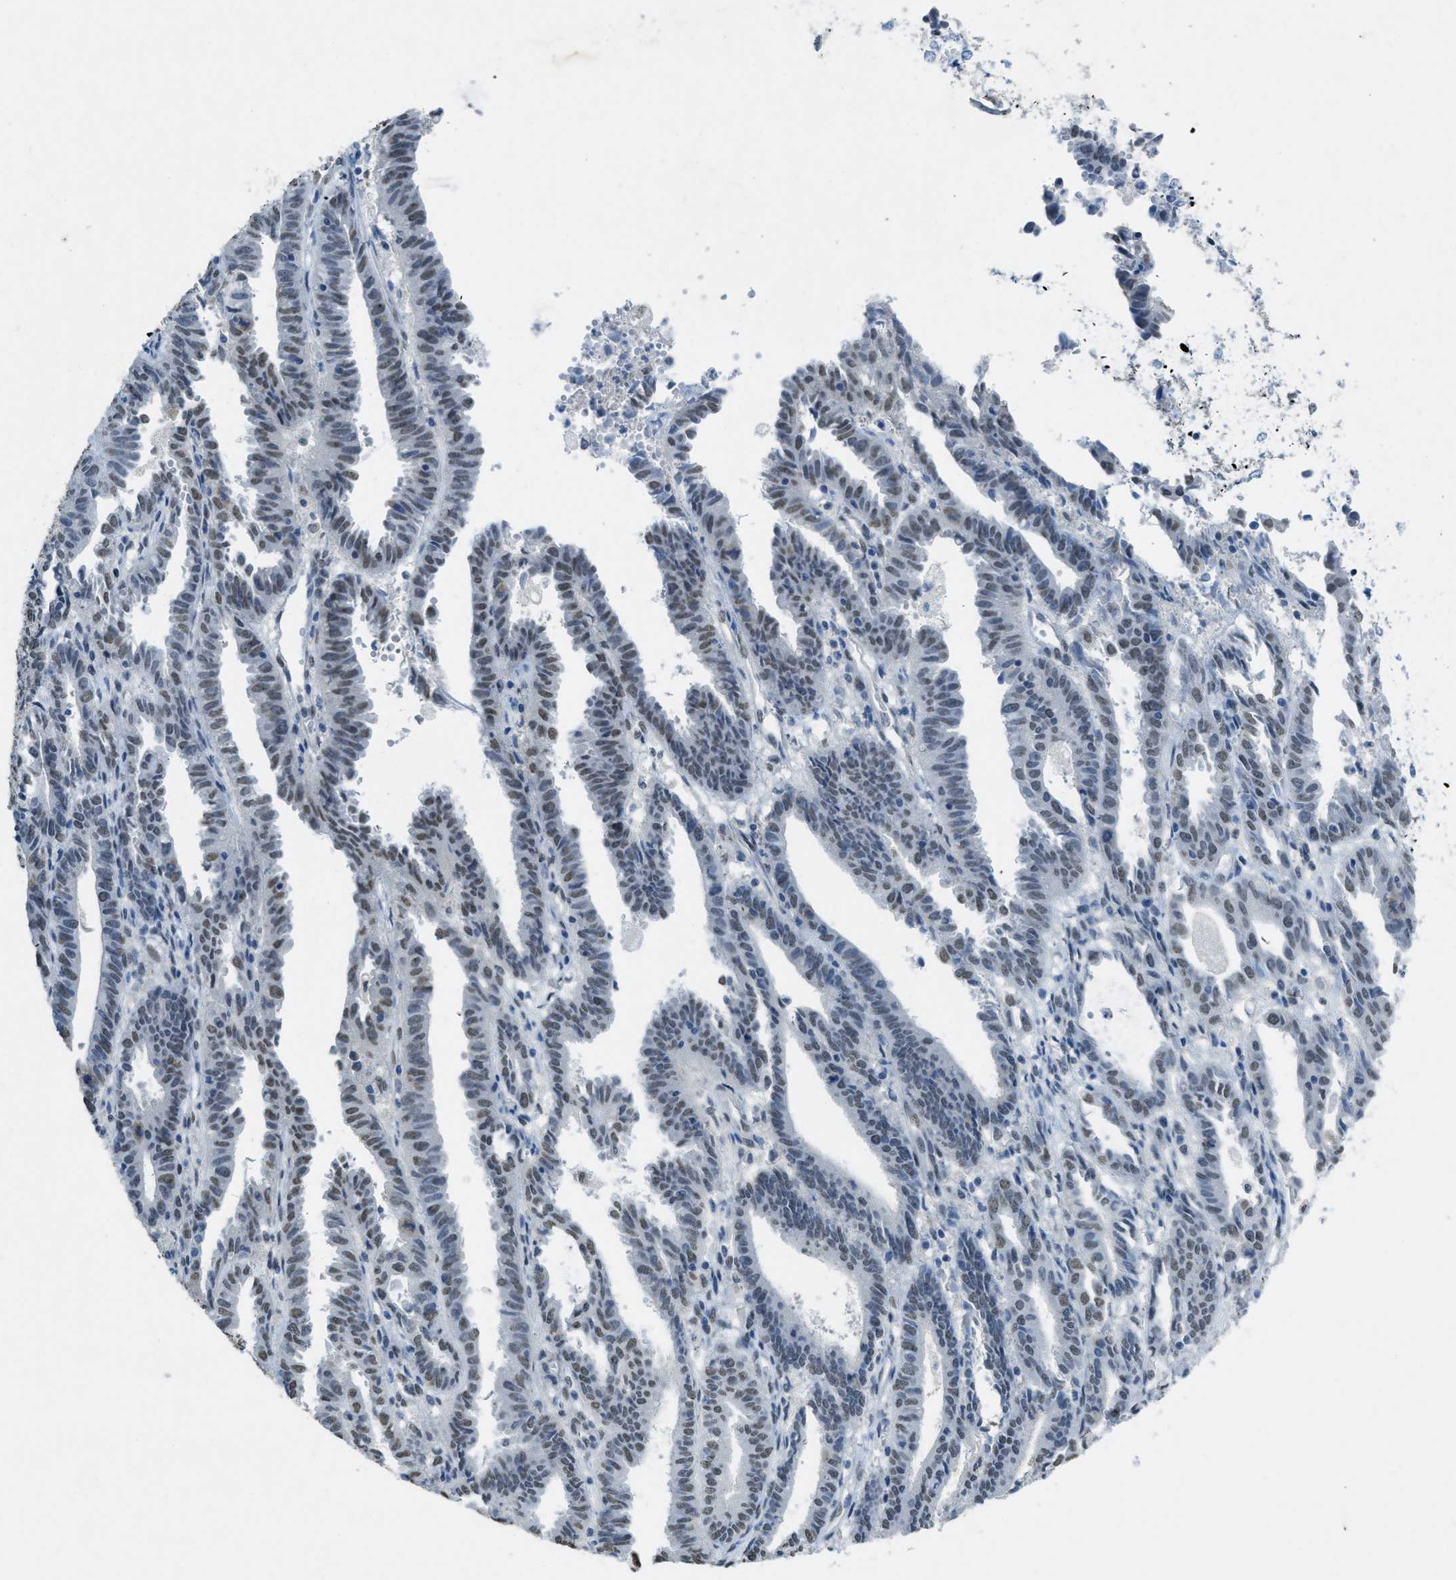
{"staining": {"intensity": "moderate", "quantity": ">75%", "location": "nuclear"}, "tissue": "endometrial cancer", "cell_type": "Tumor cells", "image_type": "cancer", "snomed": [{"axis": "morphology", "description": "Adenocarcinoma, NOS"}, {"axis": "topography", "description": "Uterus"}], "caption": "Endometrial adenocarcinoma tissue demonstrates moderate nuclear positivity in approximately >75% of tumor cells, visualized by immunohistochemistry.", "gene": "TTC13", "patient": {"sex": "female", "age": 83}}